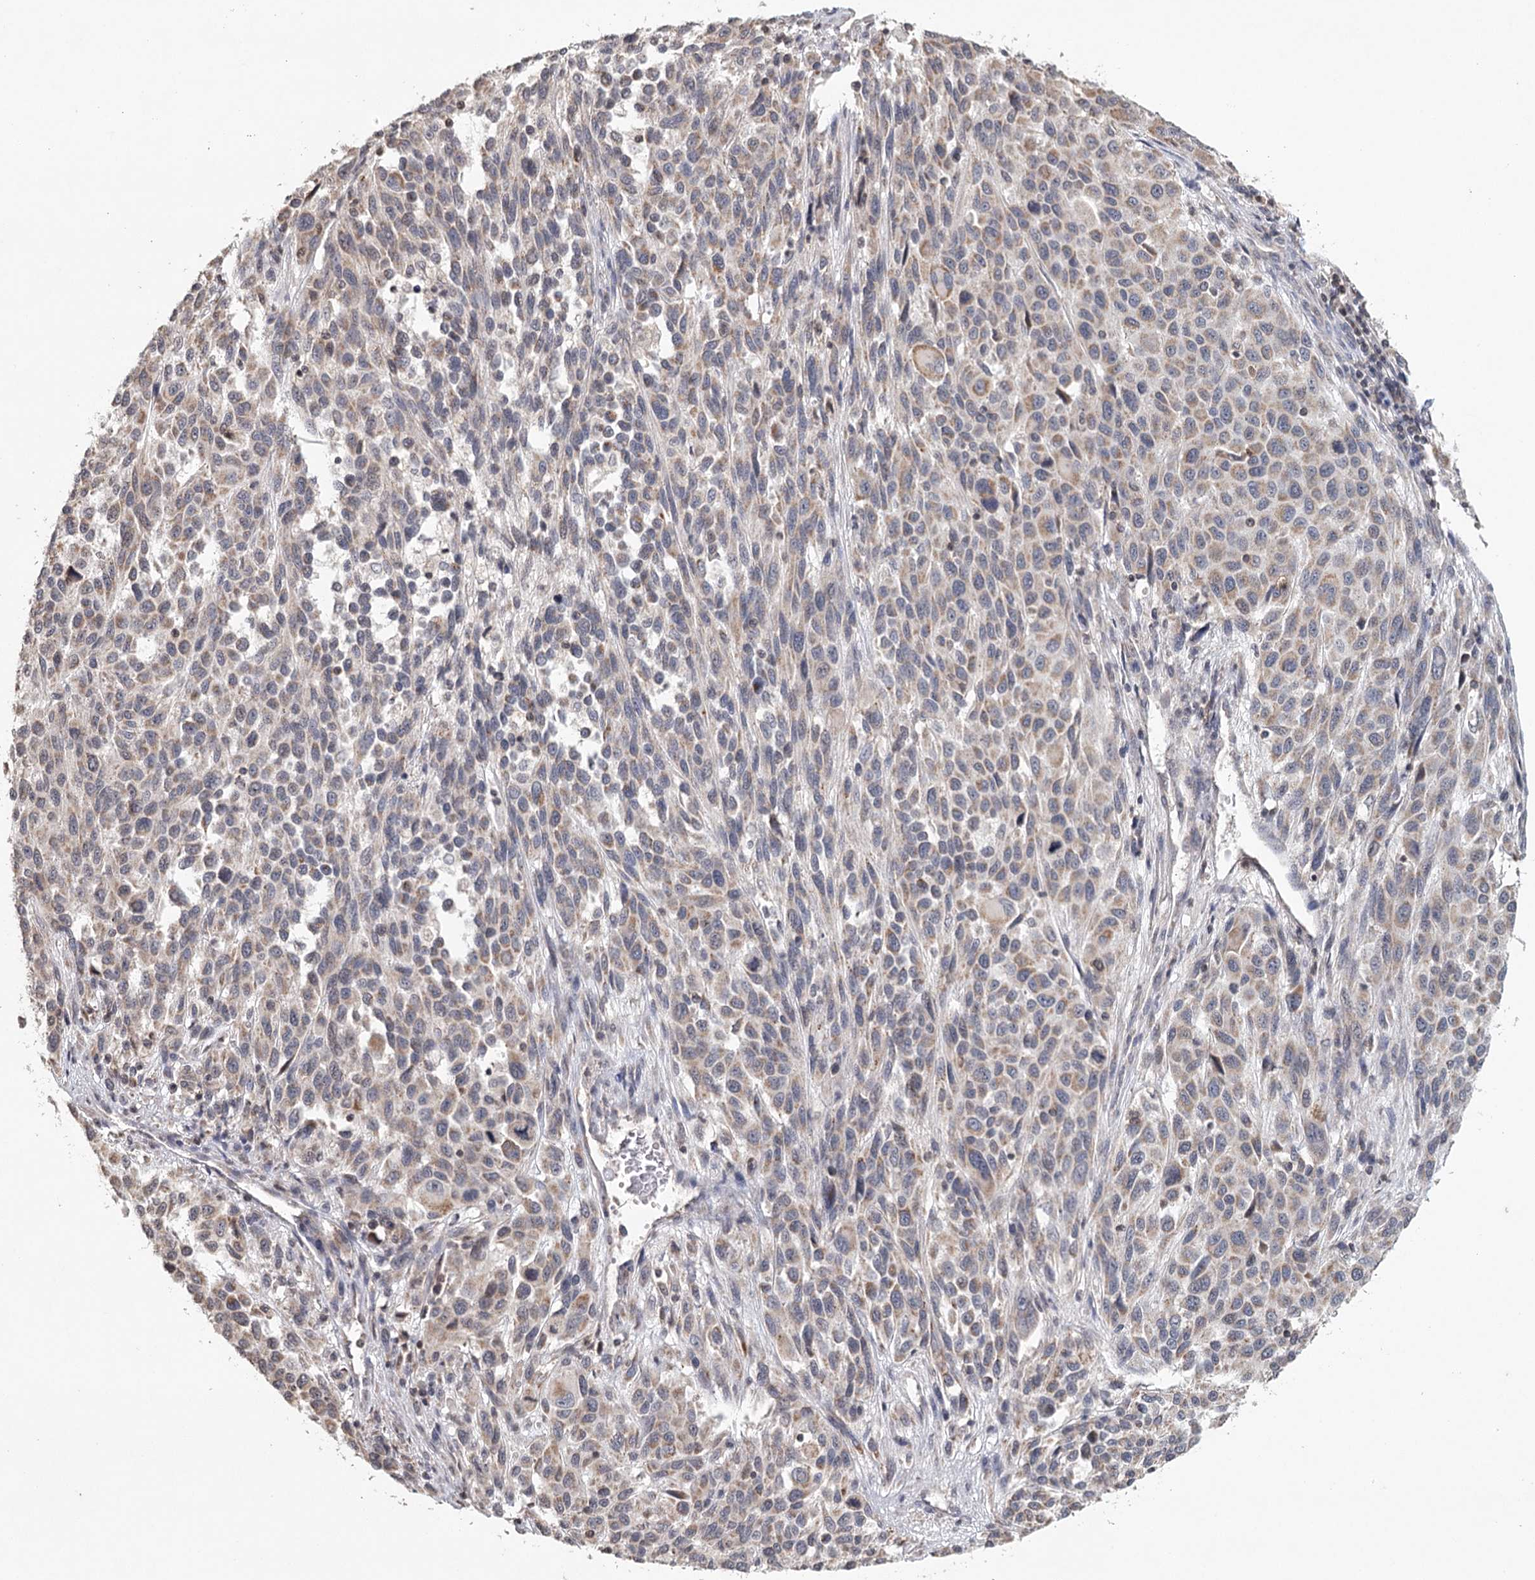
{"staining": {"intensity": "weak", "quantity": ">75%", "location": "cytoplasmic/membranous"}, "tissue": "melanoma", "cell_type": "Tumor cells", "image_type": "cancer", "snomed": [{"axis": "morphology", "description": "Malignant melanoma, Metastatic site"}, {"axis": "topography", "description": "Lymph node"}], "caption": "Melanoma stained with a brown dye demonstrates weak cytoplasmic/membranous positive staining in about >75% of tumor cells.", "gene": "ICOS", "patient": {"sex": "male", "age": 61}}